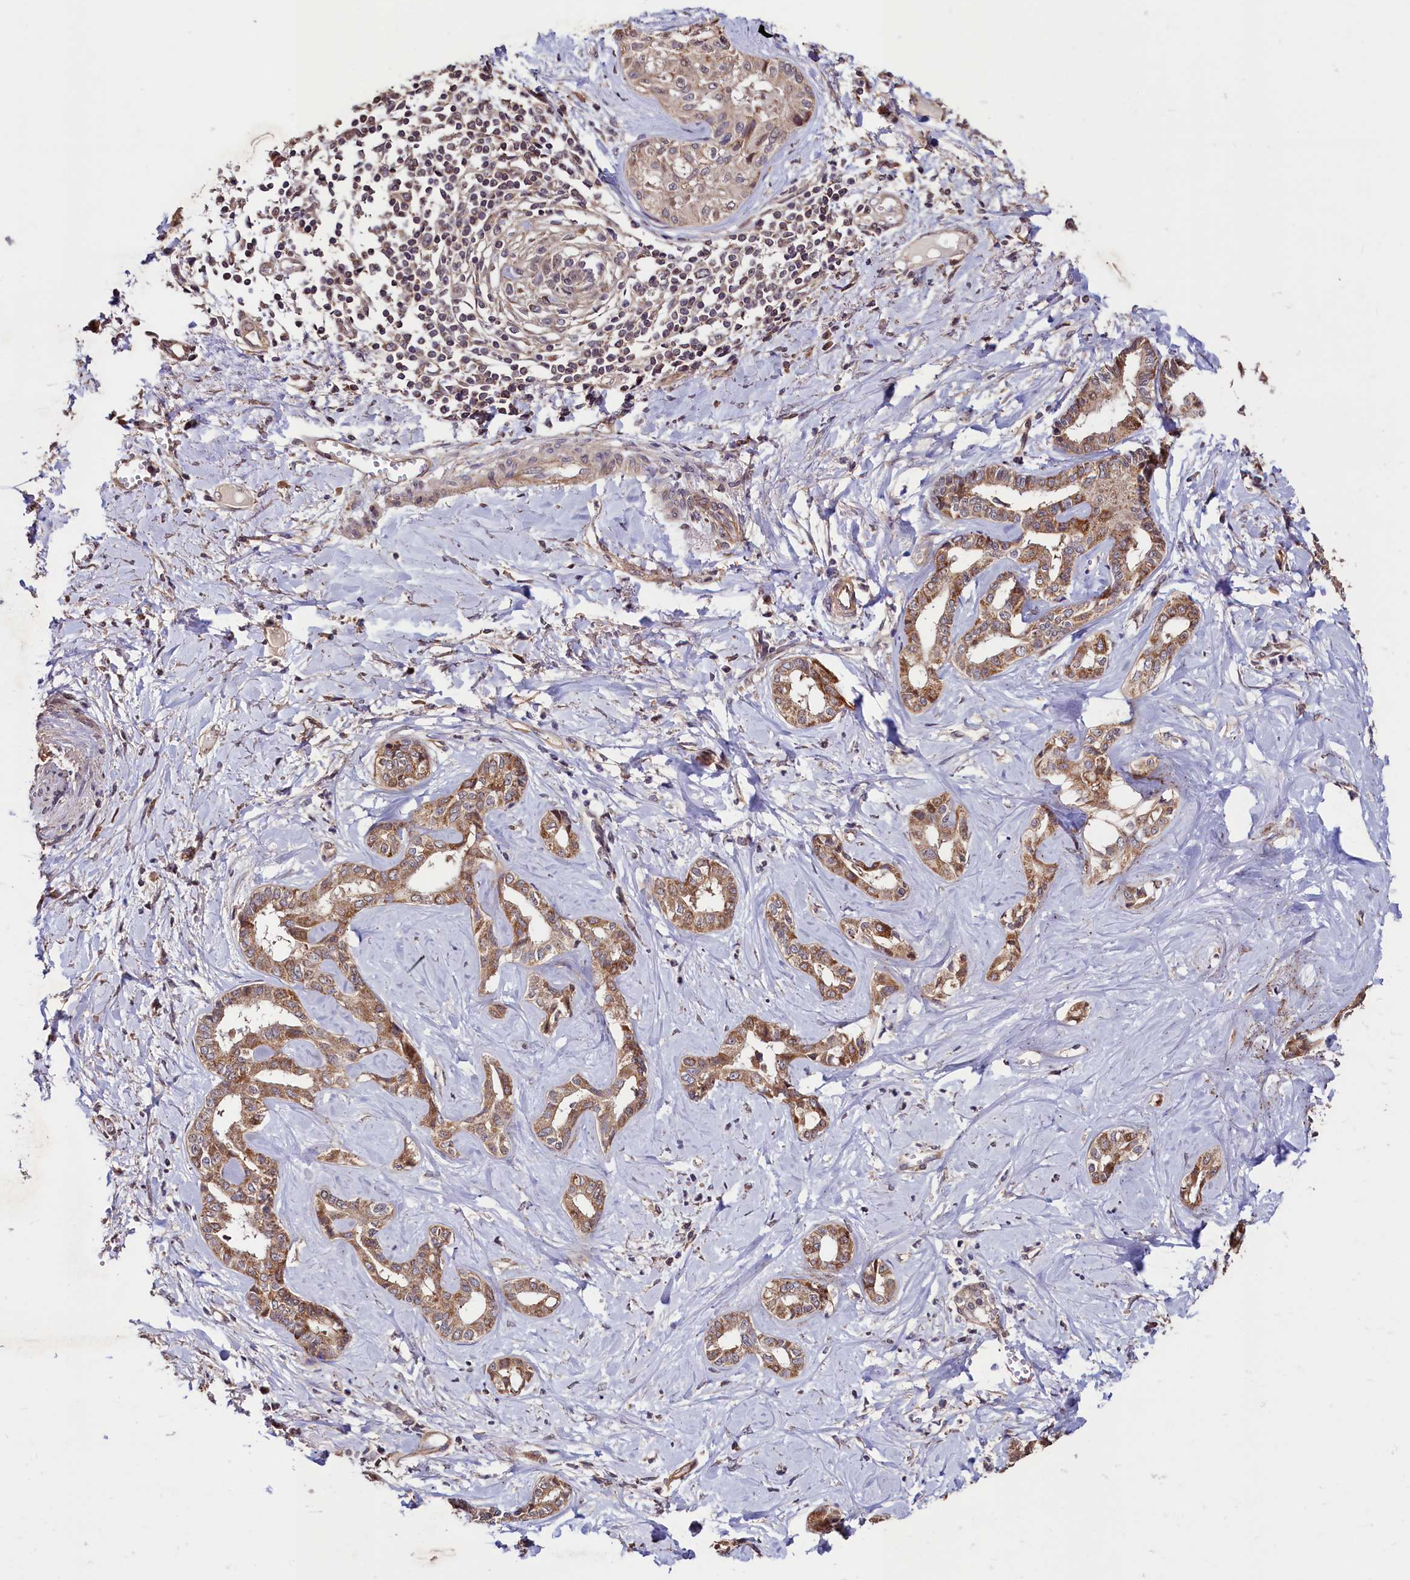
{"staining": {"intensity": "moderate", "quantity": ">75%", "location": "cytoplasmic/membranous"}, "tissue": "liver cancer", "cell_type": "Tumor cells", "image_type": "cancer", "snomed": [{"axis": "morphology", "description": "Cholangiocarcinoma"}, {"axis": "topography", "description": "Liver"}], "caption": "An IHC image of tumor tissue is shown. Protein staining in brown highlights moderate cytoplasmic/membranous positivity in liver cholangiocarcinoma within tumor cells.", "gene": "RBFA", "patient": {"sex": "female", "age": 77}}